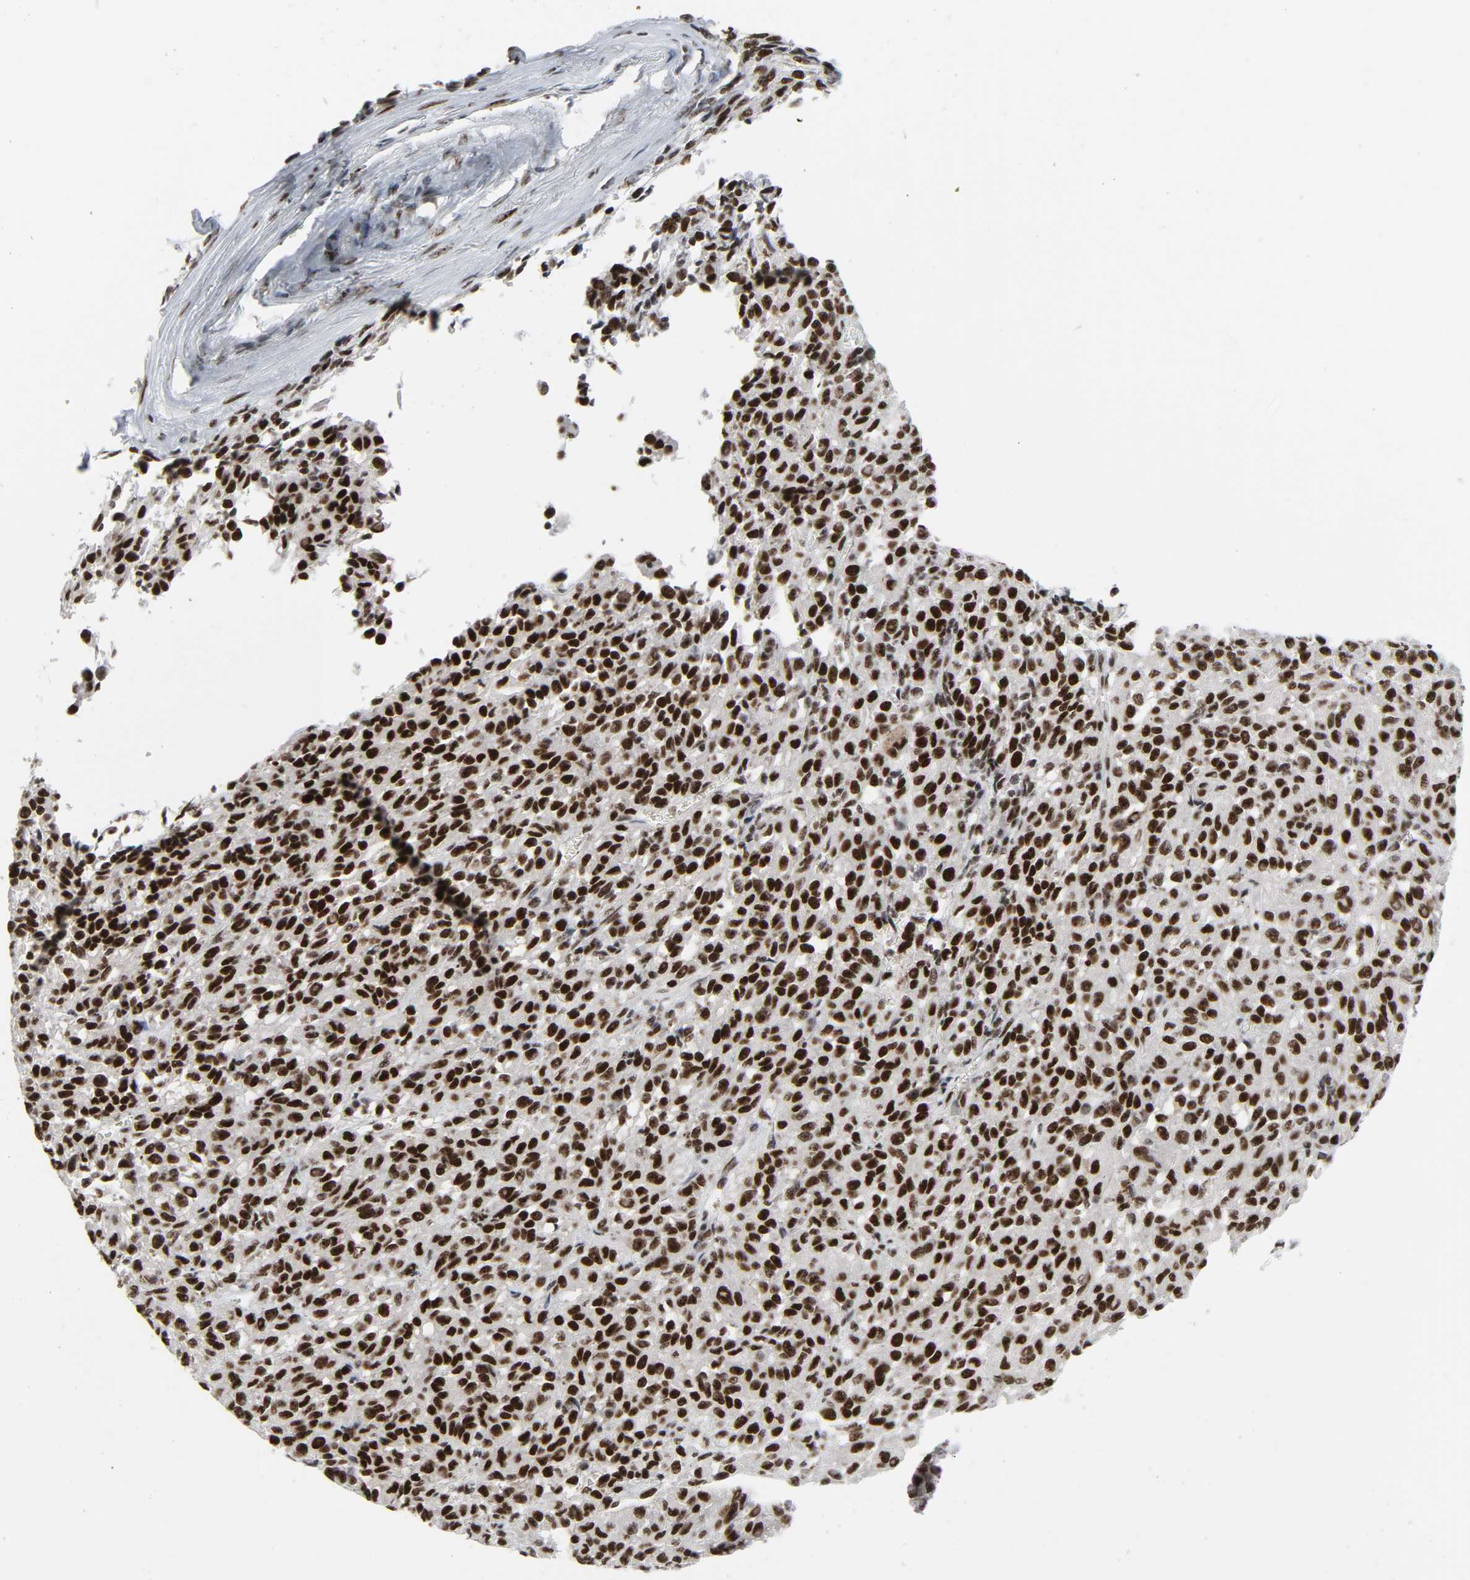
{"staining": {"intensity": "strong", "quantity": ">75%", "location": "nuclear"}, "tissue": "melanoma", "cell_type": "Tumor cells", "image_type": "cancer", "snomed": [{"axis": "morphology", "description": "Malignant melanoma, Metastatic site"}, {"axis": "topography", "description": "Lung"}], "caption": "High-power microscopy captured an immunohistochemistry (IHC) image of malignant melanoma (metastatic site), revealing strong nuclear staining in about >75% of tumor cells.", "gene": "CDK7", "patient": {"sex": "male", "age": 64}}